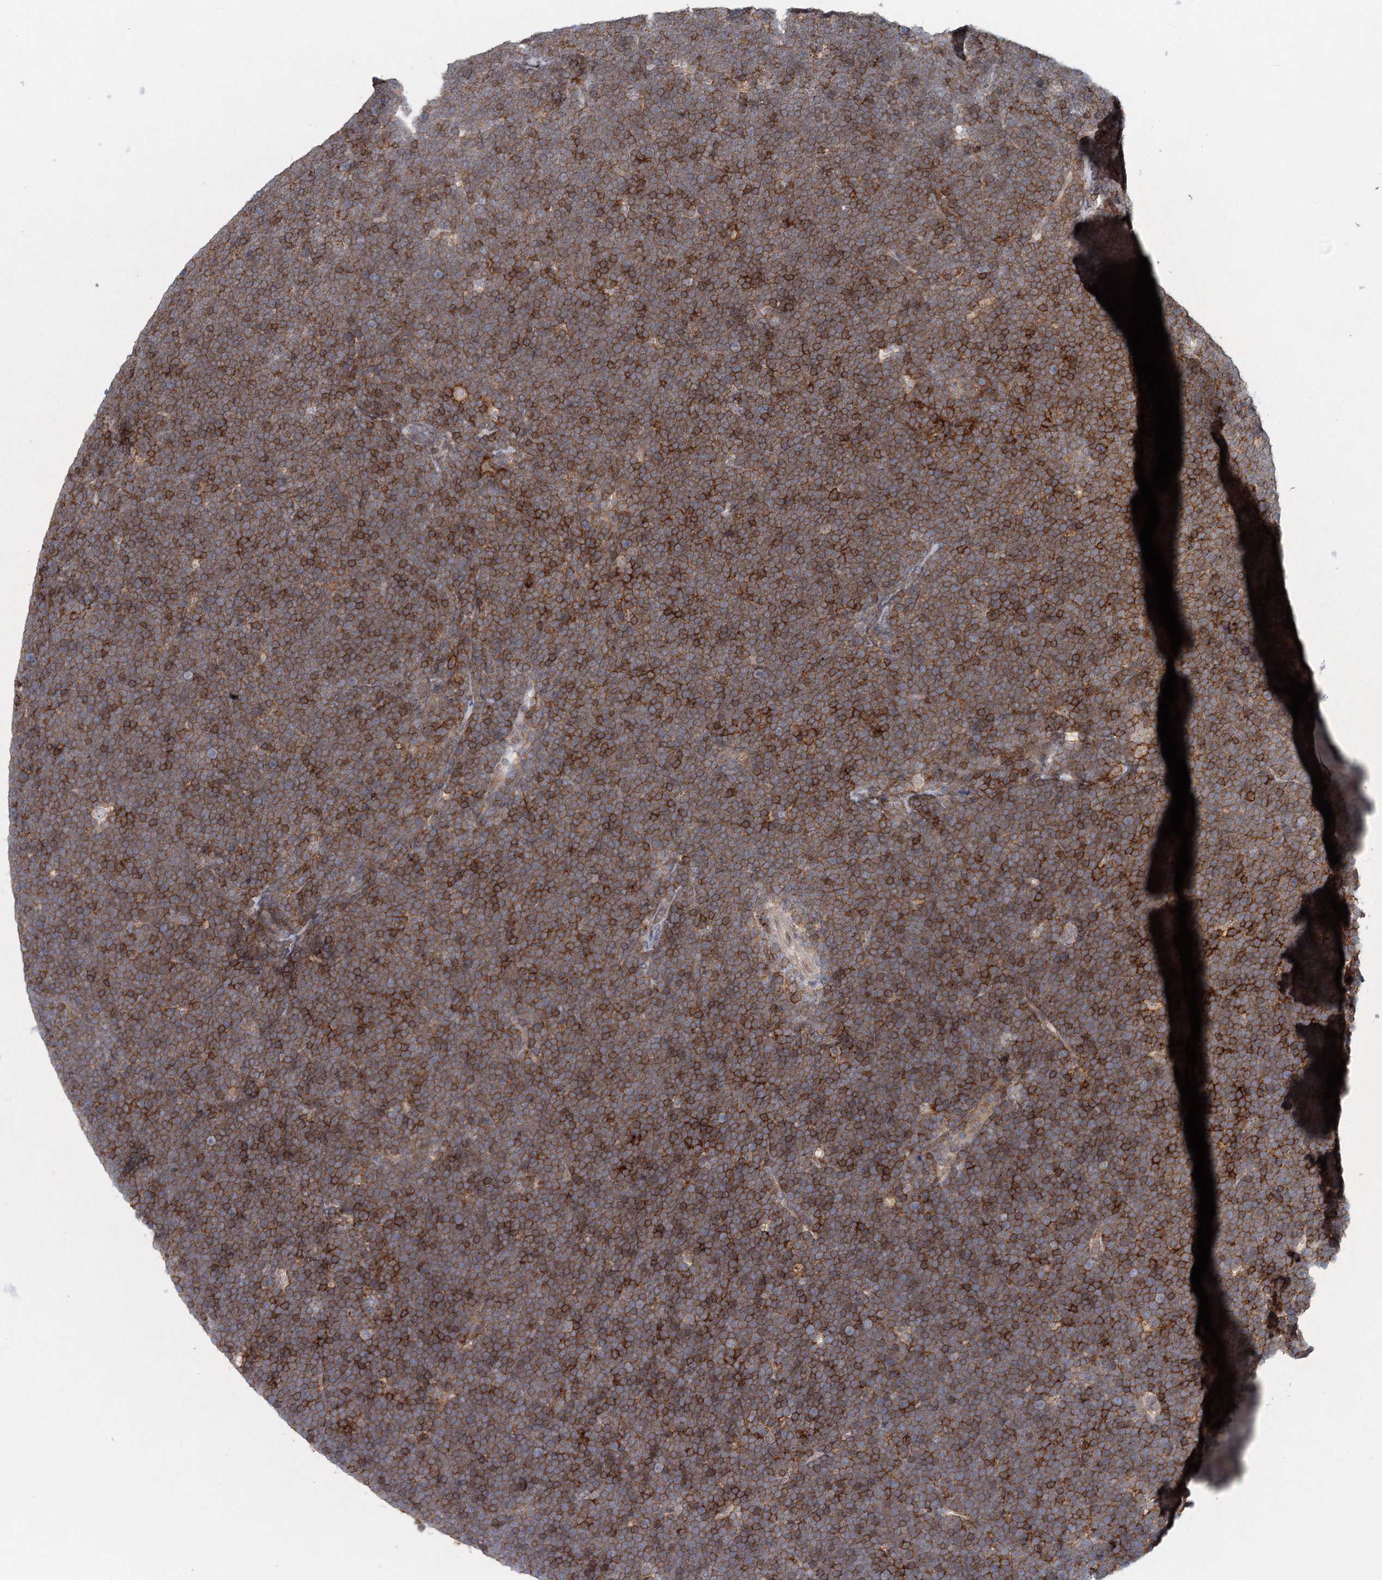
{"staining": {"intensity": "moderate", "quantity": ">75%", "location": "cytoplasmic/membranous"}, "tissue": "lymphoma", "cell_type": "Tumor cells", "image_type": "cancer", "snomed": [{"axis": "morphology", "description": "Malignant lymphoma, non-Hodgkin's type, High grade"}, {"axis": "topography", "description": "Lymph node"}], "caption": "The micrograph shows a brown stain indicating the presence of a protein in the cytoplasmic/membranous of tumor cells in malignant lymphoma, non-Hodgkin's type (high-grade).", "gene": "CDC42SE2", "patient": {"sex": "male", "age": 13}}